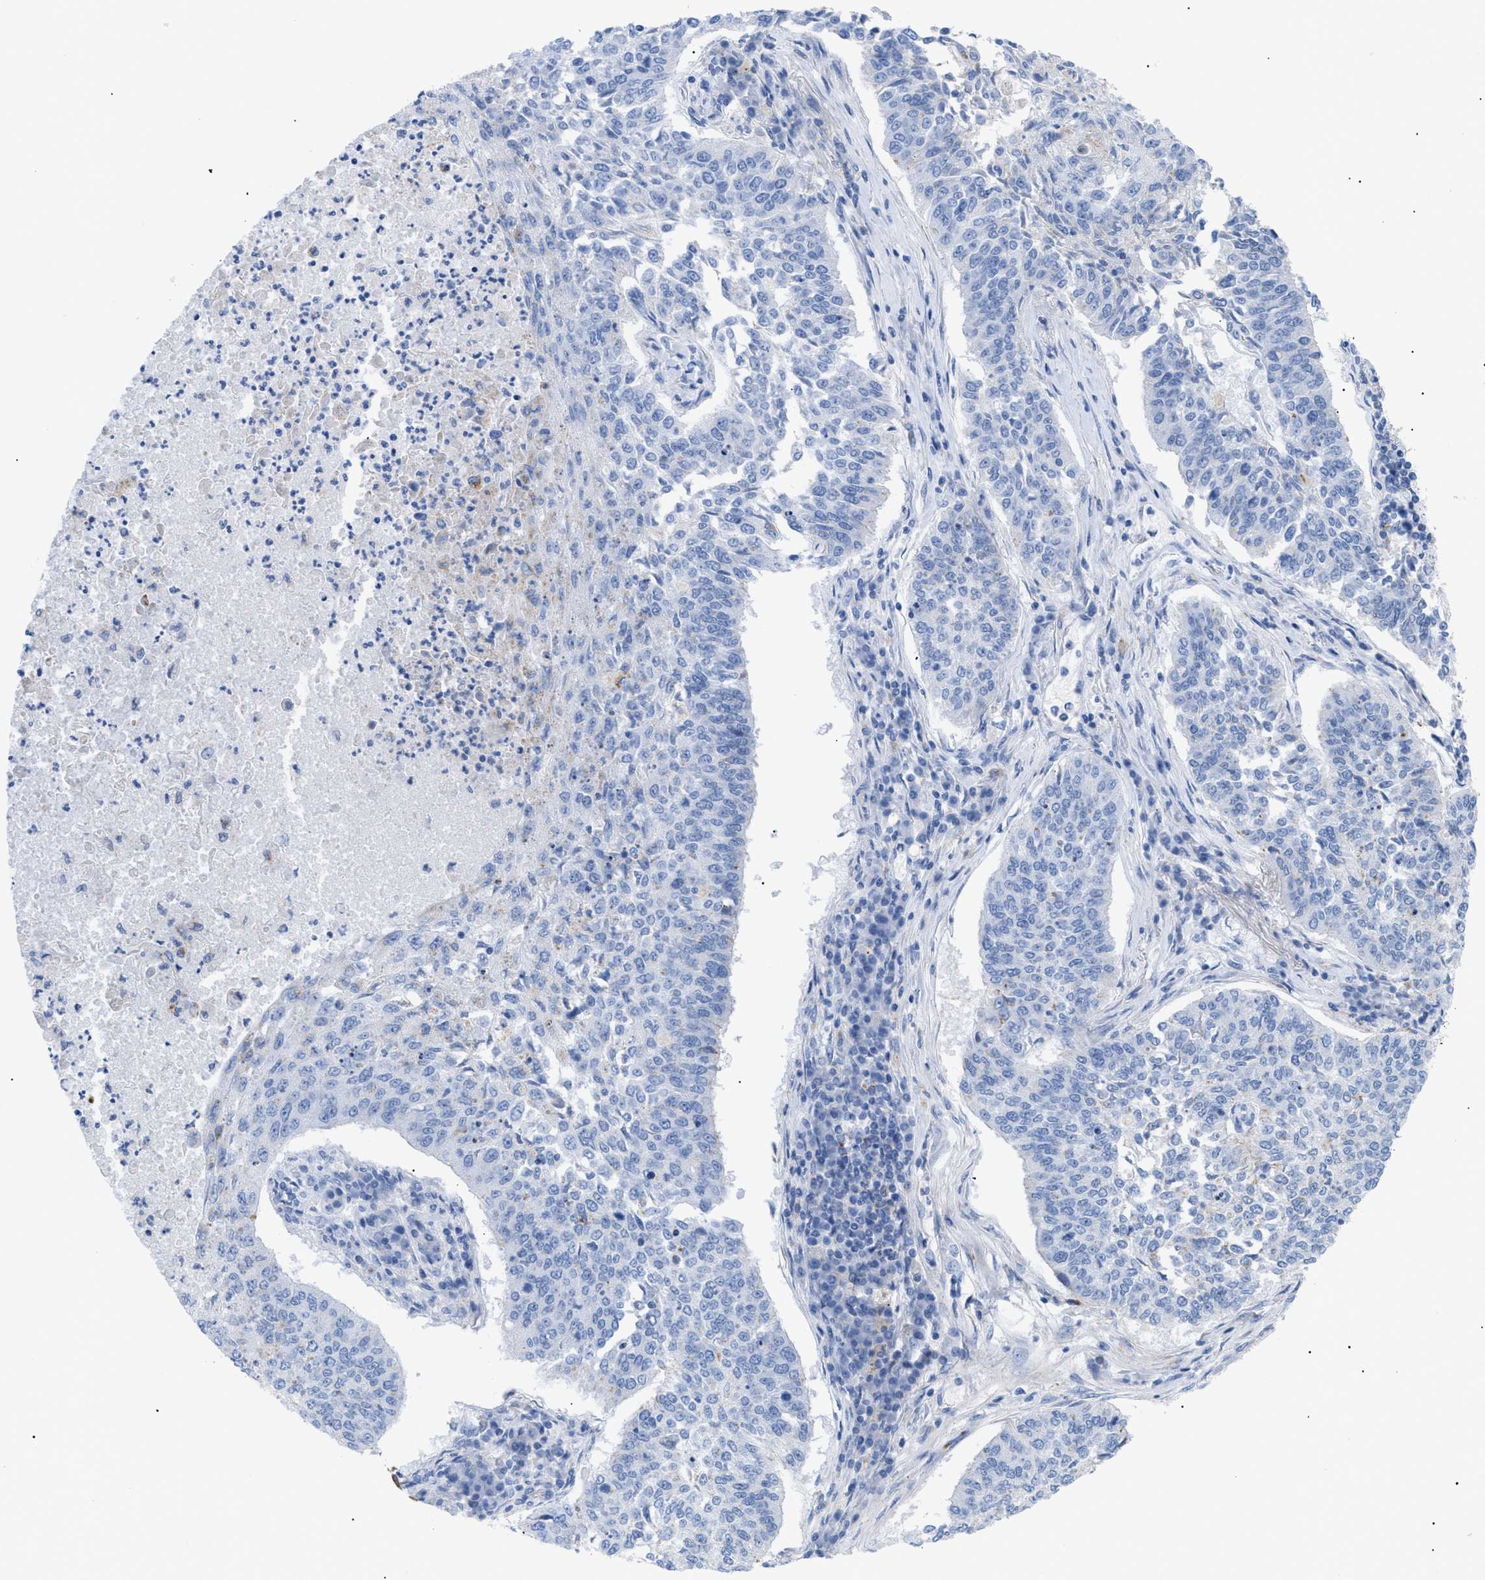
{"staining": {"intensity": "negative", "quantity": "none", "location": "none"}, "tissue": "lung cancer", "cell_type": "Tumor cells", "image_type": "cancer", "snomed": [{"axis": "morphology", "description": "Normal tissue, NOS"}, {"axis": "morphology", "description": "Squamous cell carcinoma, NOS"}, {"axis": "topography", "description": "Cartilage tissue"}, {"axis": "topography", "description": "Bronchus"}, {"axis": "topography", "description": "Lung"}], "caption": "Lung cancer (squamous cell carcinoma) was stained to show a protein in brown. There is no significant expression in tumor cells.", "gene": "DRAM2", "patient": {"sex": "female", "age": 49}}